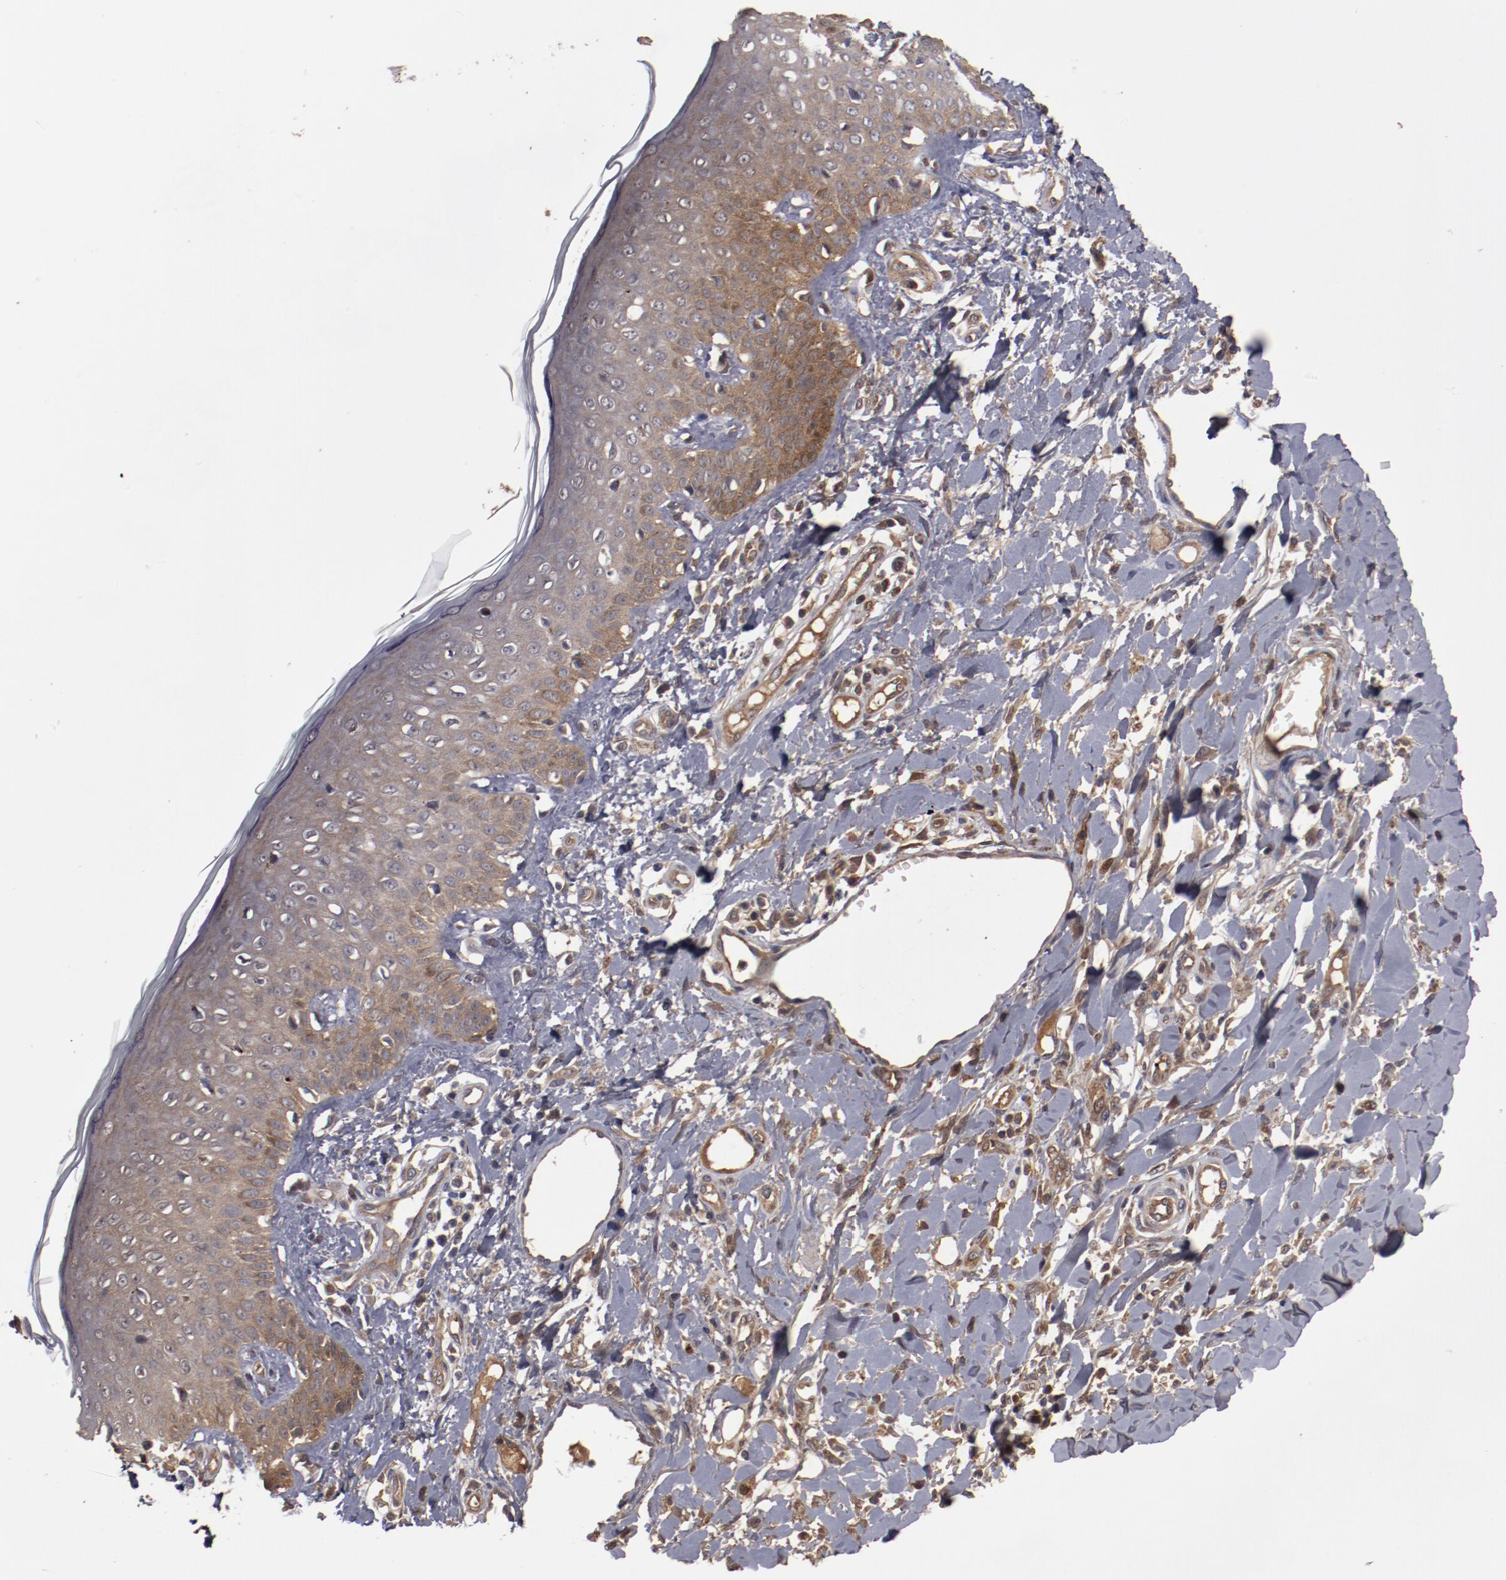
{"staining": {"intensity": "moderate", "quantity": "25%-75%", "location": "cytoplasmic/membranous"}, "tissue": "skin cancer", "cell_type": "Tumor cells", "image_type": "cancer", "snomed": [{"axis": "morphology", "description": "Squamous cell carcinoma, NOS"}, {"axis": "topography", "description": "Skin"}], "caption": "DAB immunohistochemical staining of skin squamous cell carcinoma demonstrates moderate cytoplasmic/membranous protein positivity in approximately 25%-75% of tumor cells. The staining is performed using DAB (3,3'-diaminobenzidine) brown chromogen to label protein expression. The nuclei are counter-stained blue using hematoxylin.", "gene": "DNAAF2", "patient": {"sex": "female", "age": 59}}